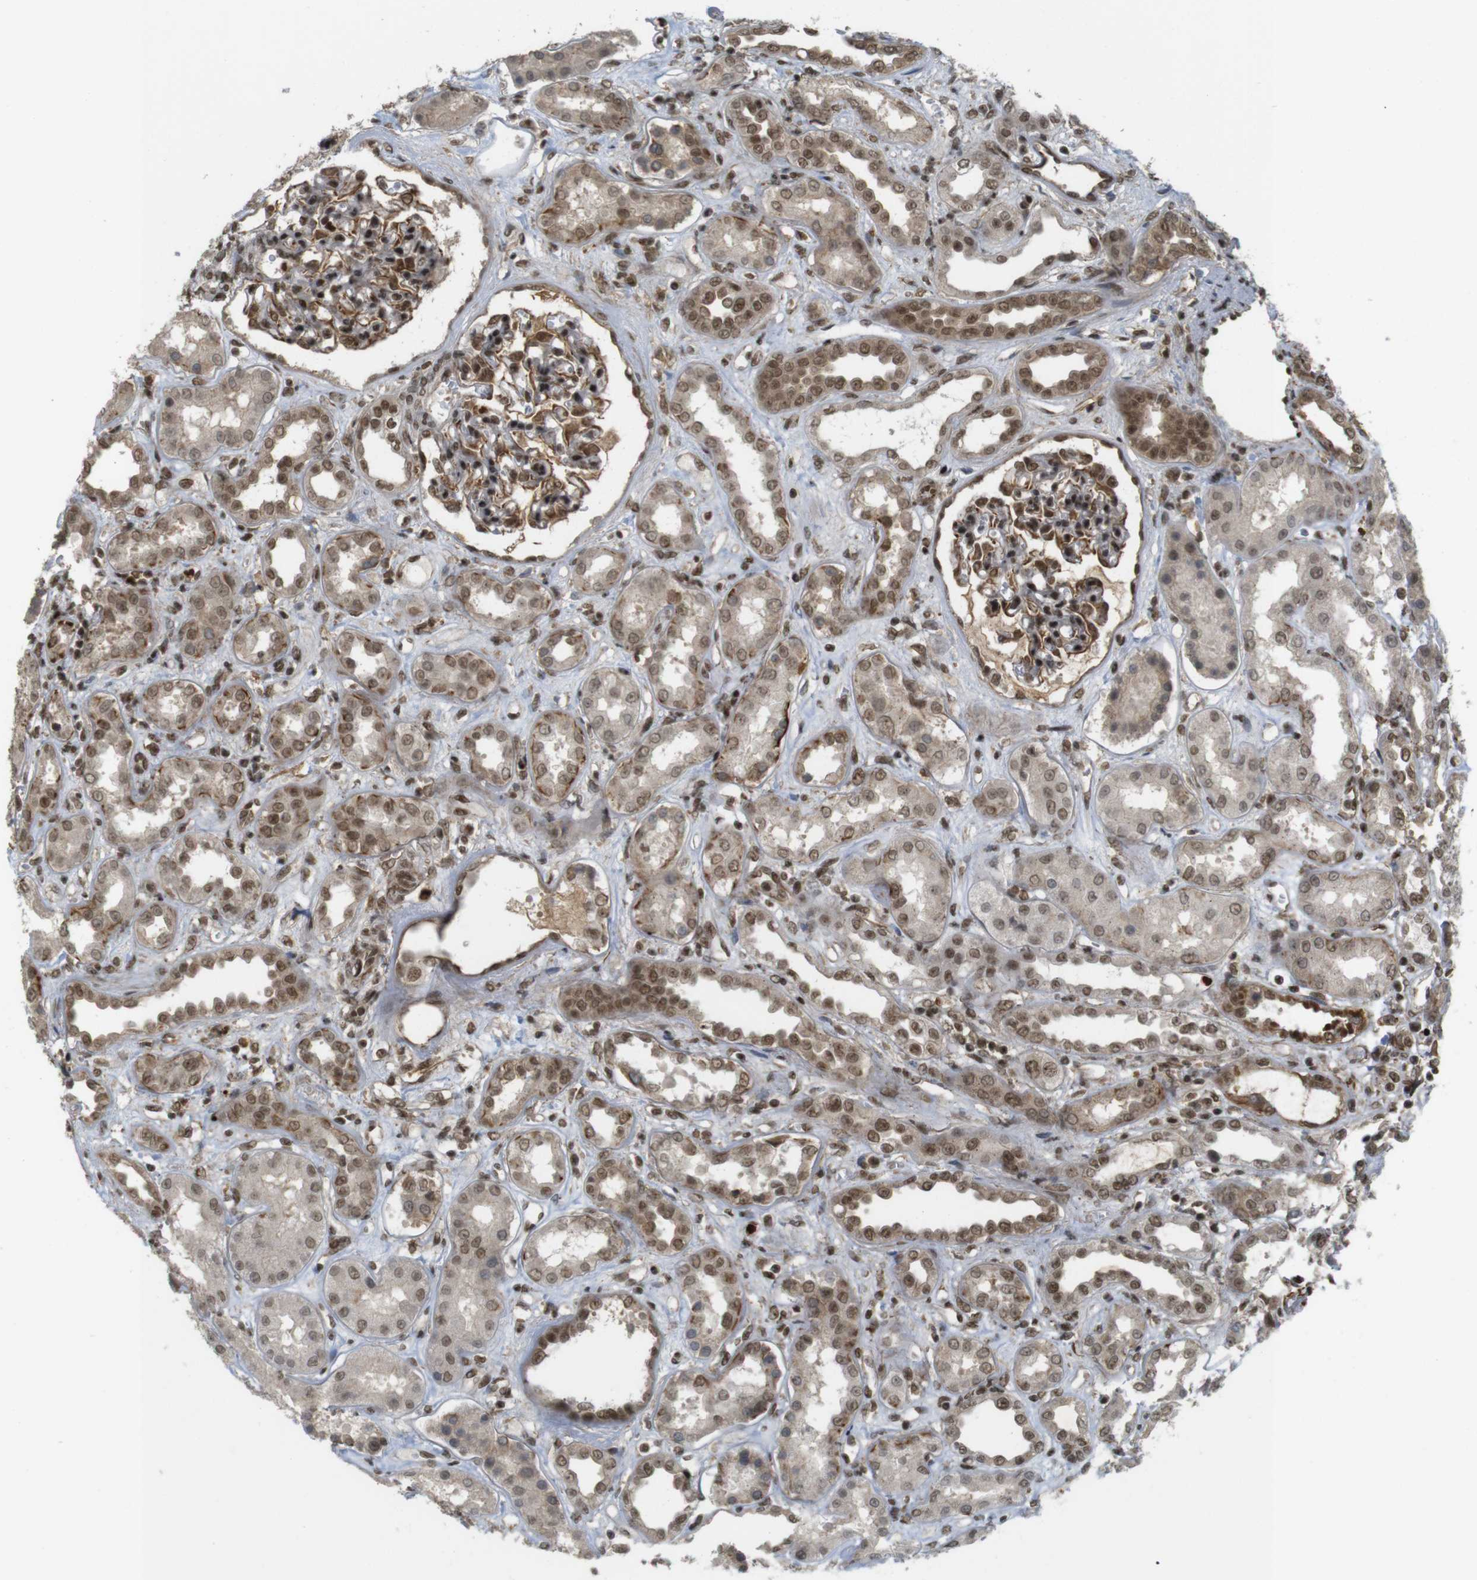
{"staining": {"intensity": "moderate", "quantity": "25%-75%", "location": "cytoplasmic/membranous,nuclear"}, "tissue": "kidney", "cell_type": "Cells in glomeruli", "image_type": "normal", "snomed": [{"axis": "morphology", "description": "Normal tissue, NOS"}, {"axis": "topography", "description": "Kidney"}], "caption": "Kidney stained with immunohistochemistry (IHC) demonstrates moderate cytoplasmic/membranous,nuclear staining in approximately 25%-75% of cells in glomeruli. The protein of interest is stained brown, and the nuclei are stained in blue (DAB (3,3'-diaminobenzidine) IHC with brightfield microscopy, high magnification).", "gene": "SP2", "patient": {"sex": "male", "age": 59}}